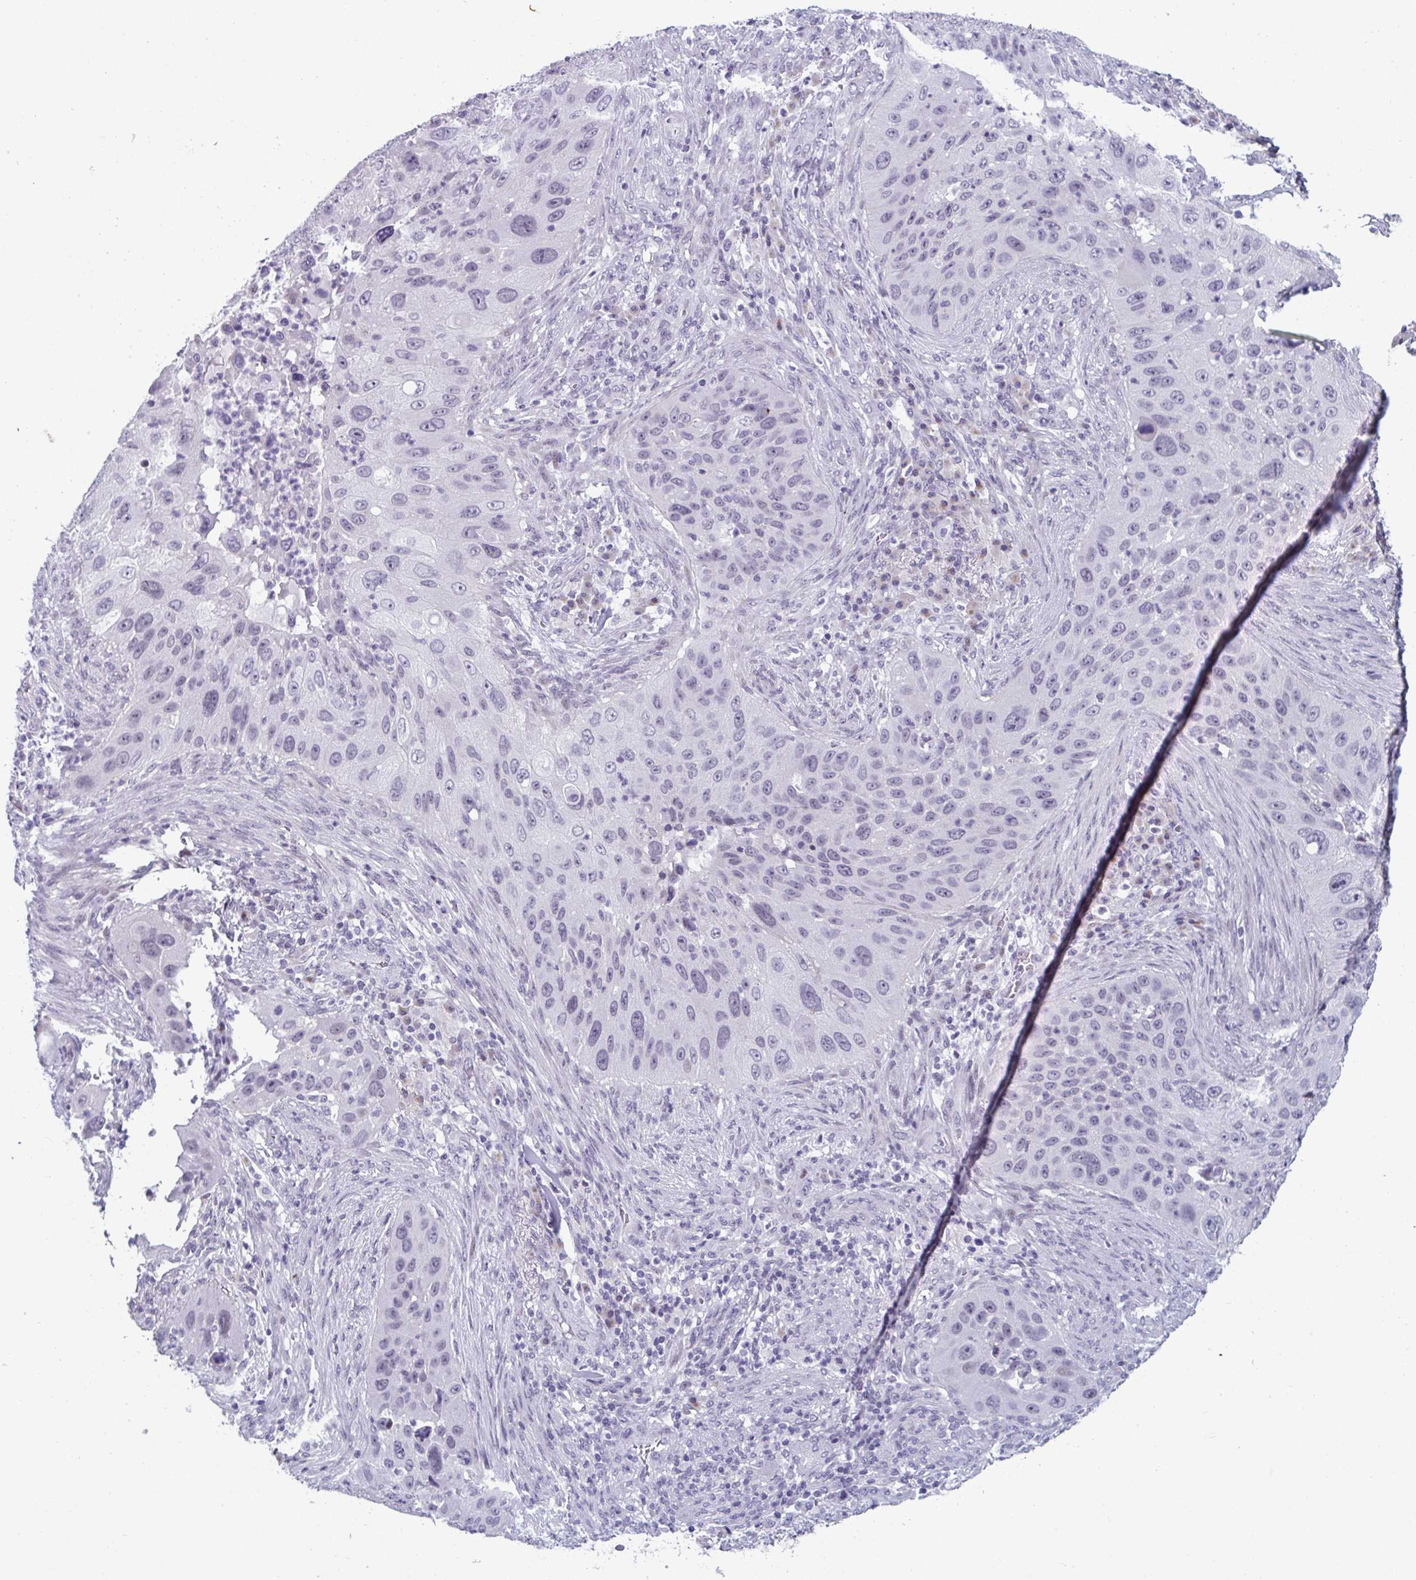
{"staining": {"intensity": "weak", "quantity": "<25%", "location": "nuclear"}, "tissue": "lung cancer", "cell_type": "Tumor cells", "image_type": "cancer", "snomed": [{"axis": "morphology", "description": "Squamous cell carcinoma, NOS"}, {"axis": "topography", "description": "Lung"}], "caption": "The photomicrograph exhibits no staining of tumor cells in lung cancer (squamous cell carcinoma).", "gene": "VSIG10L", "patient": {"sex": "male", "age": 63}}